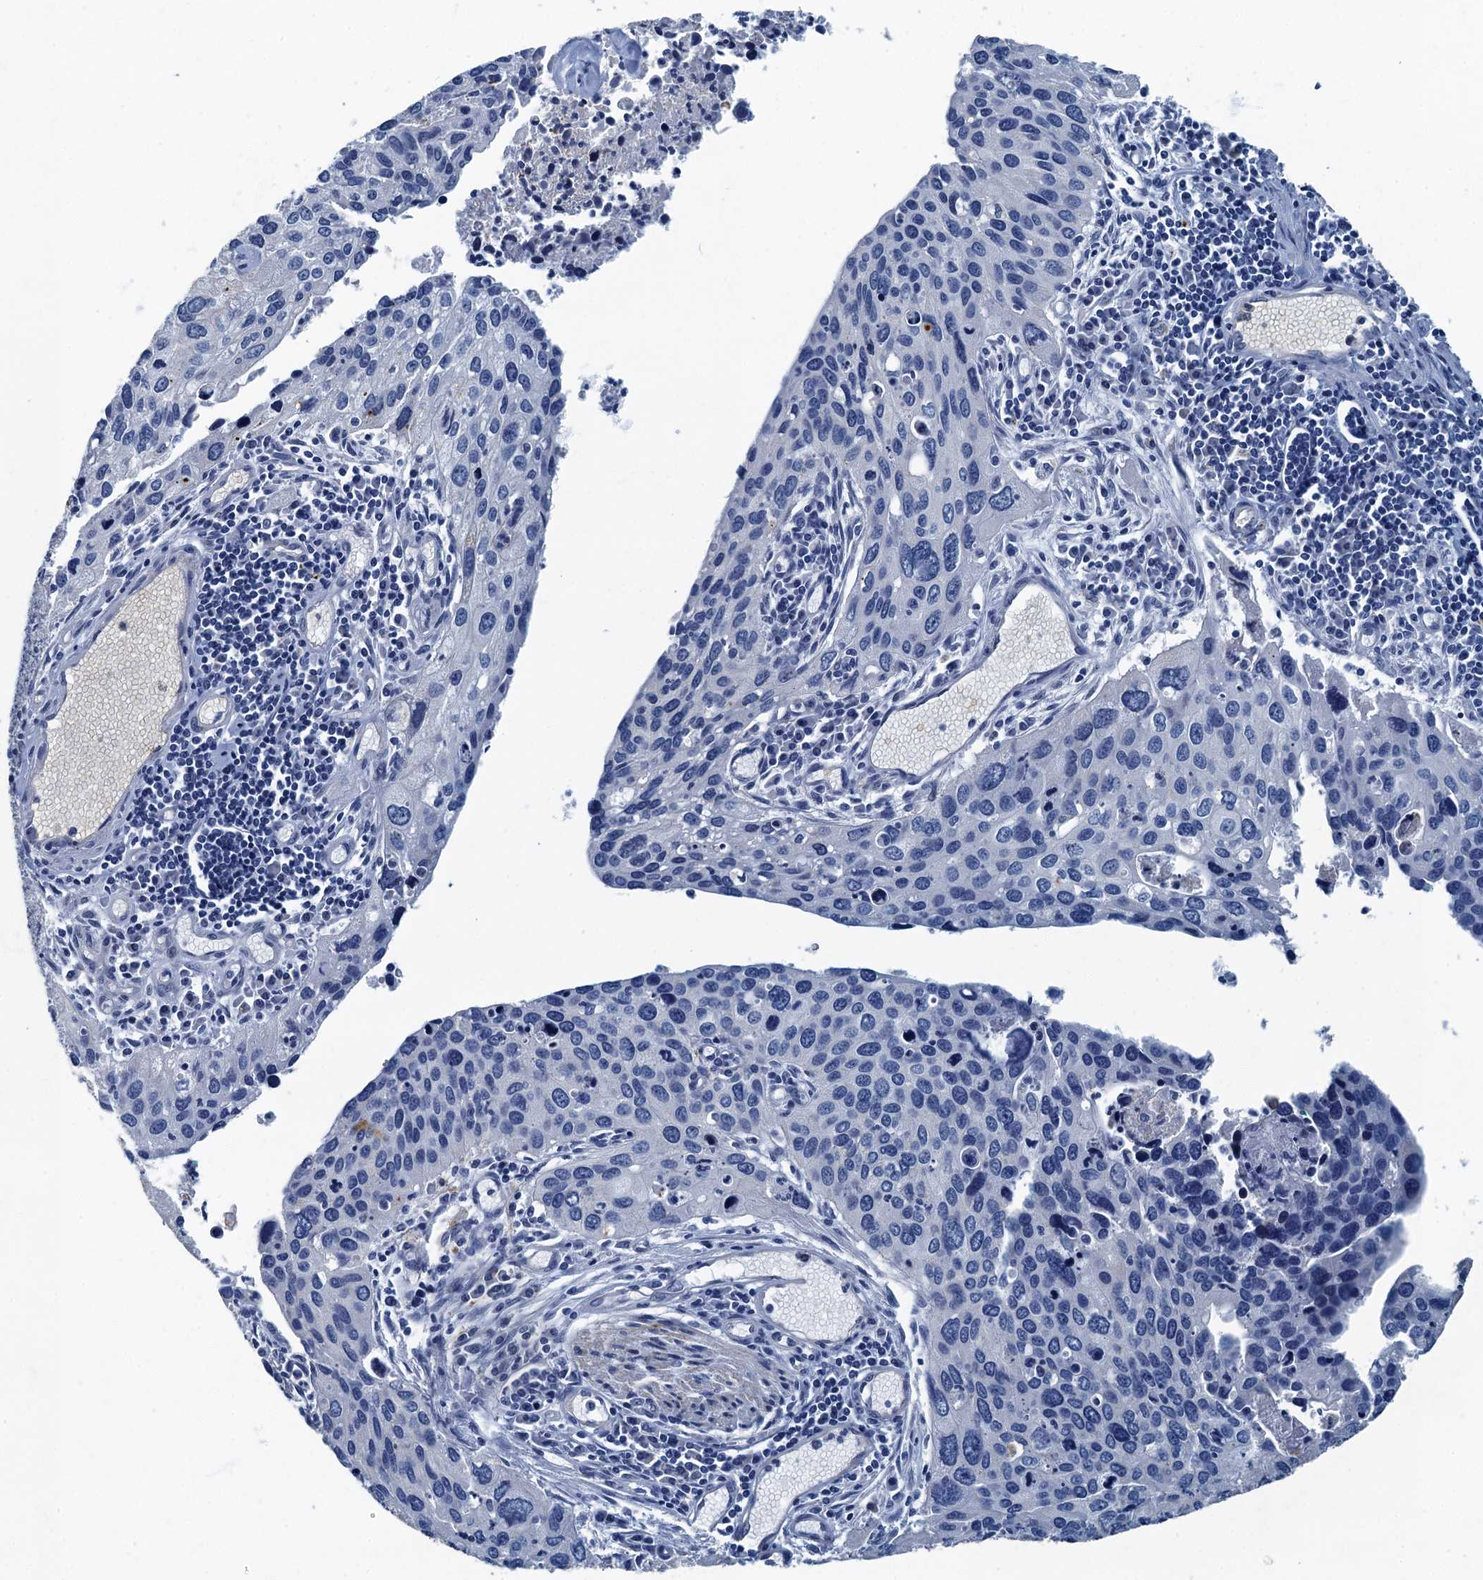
{"staining": {"intensity": "negative", "quantity": "none", "location": "none"}, "tissue": "cervical cancer", "cell_type": "Tumor cells", "image_type": "cancer", "snomed": [{"axis": "morphology", "description": "Squamous cell carcinoma, NOS"}, {"axis": "topography", "description": "Cervix"}], "caption": "The histopathology image exhibits no significant positivity in tumor cells of cervical cancer.", "gene": "GADL1", "patient": {"sex": "female", "age": 55}}